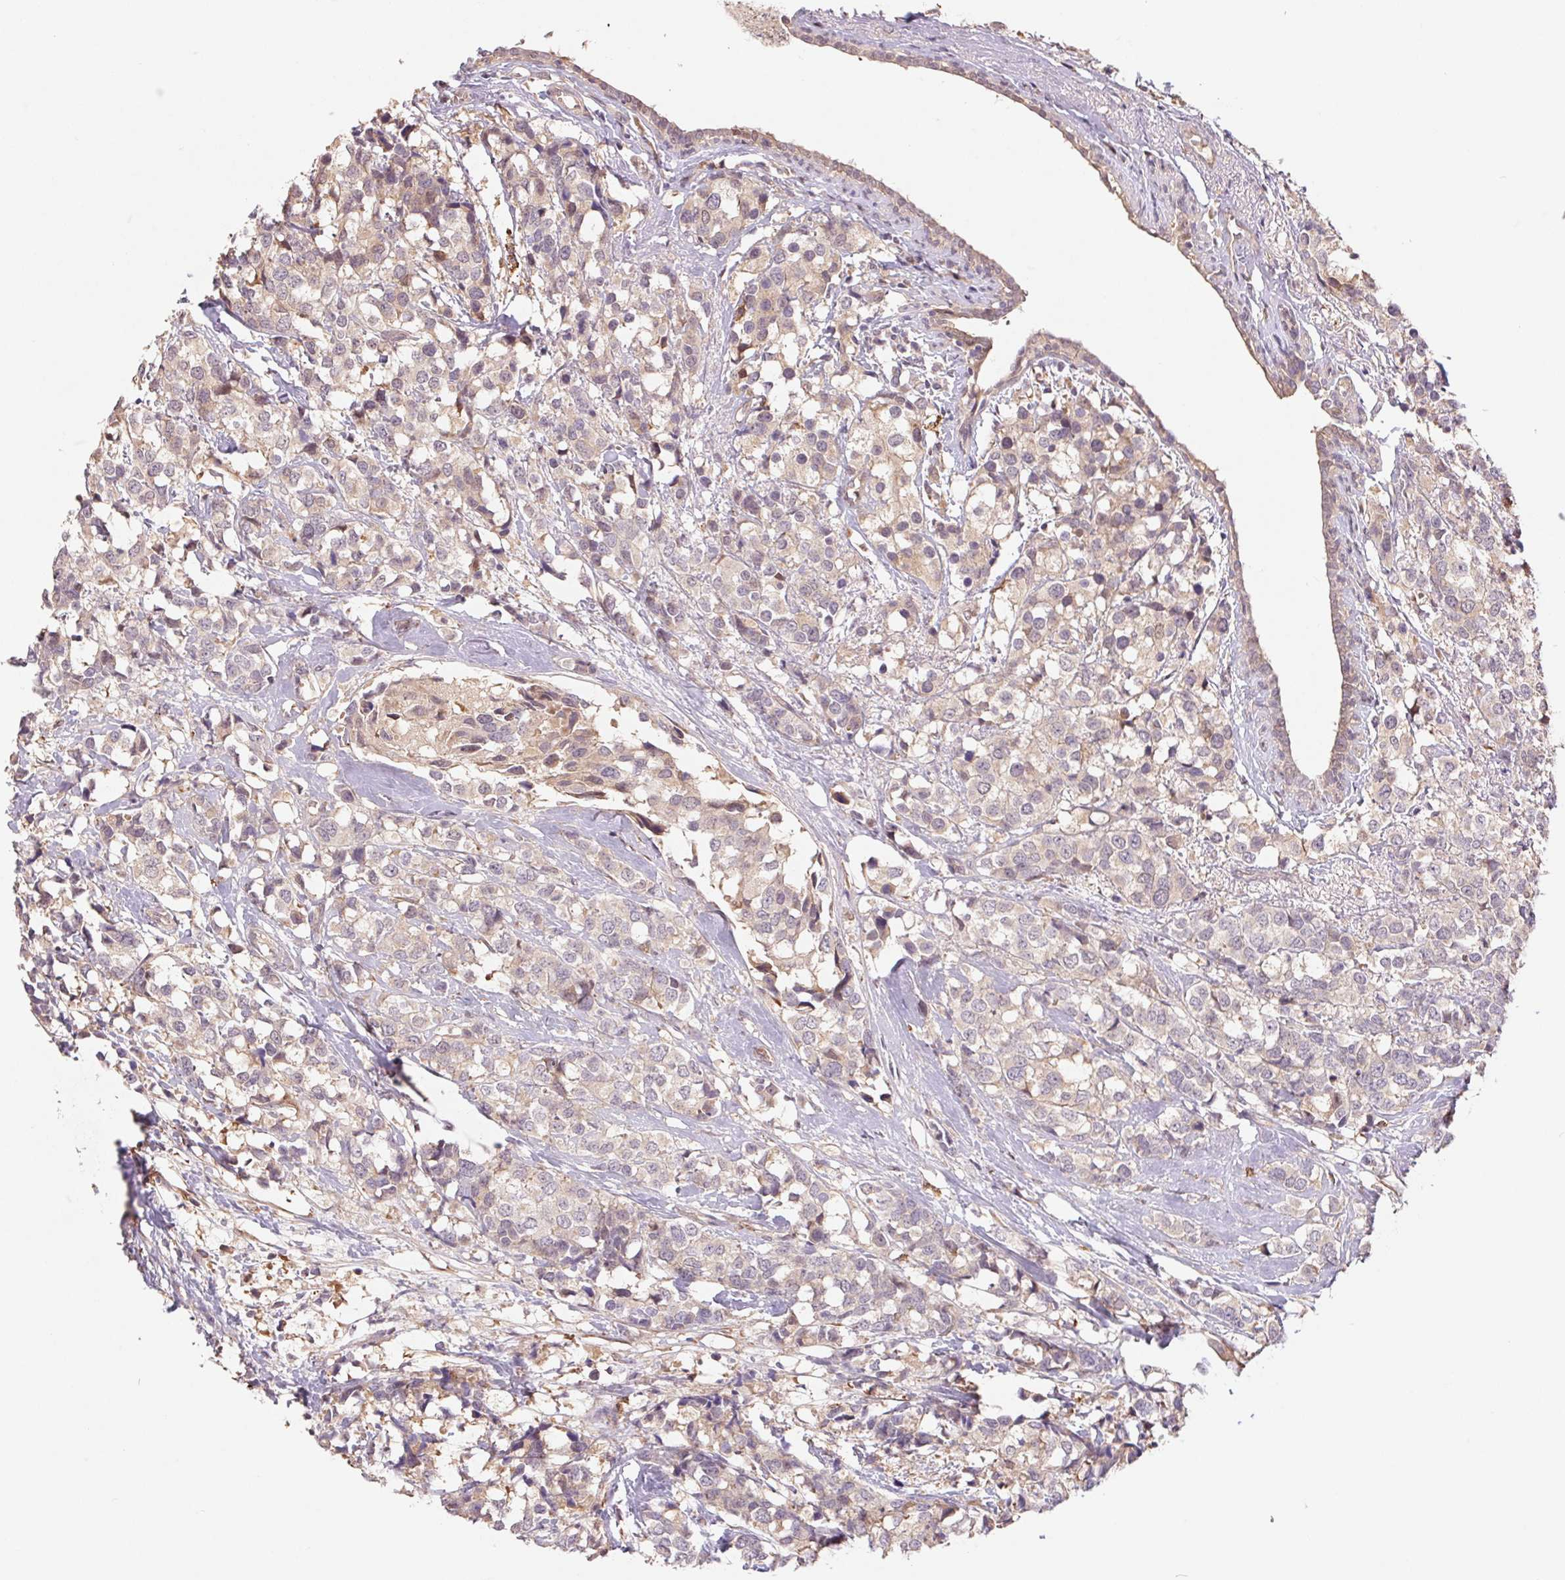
{"staining": {"intensity": "negative", "quantity": "none", "location": "none"}, "tissue": "breast cancer", "cell_type": "Tumor cells", "image_type": "cancer", "snomed": [{"axis": "morphology", "description": "Lobular carcinoma"}, {"axis": "topography", "description": "Breast"}], "caption": "Micrograph shows no protein expression in tumor cells of breast cancer (lobular carcinoma) tissue.", "gene": "RRM1", "patient": {"sex": "female", "age": 59}}